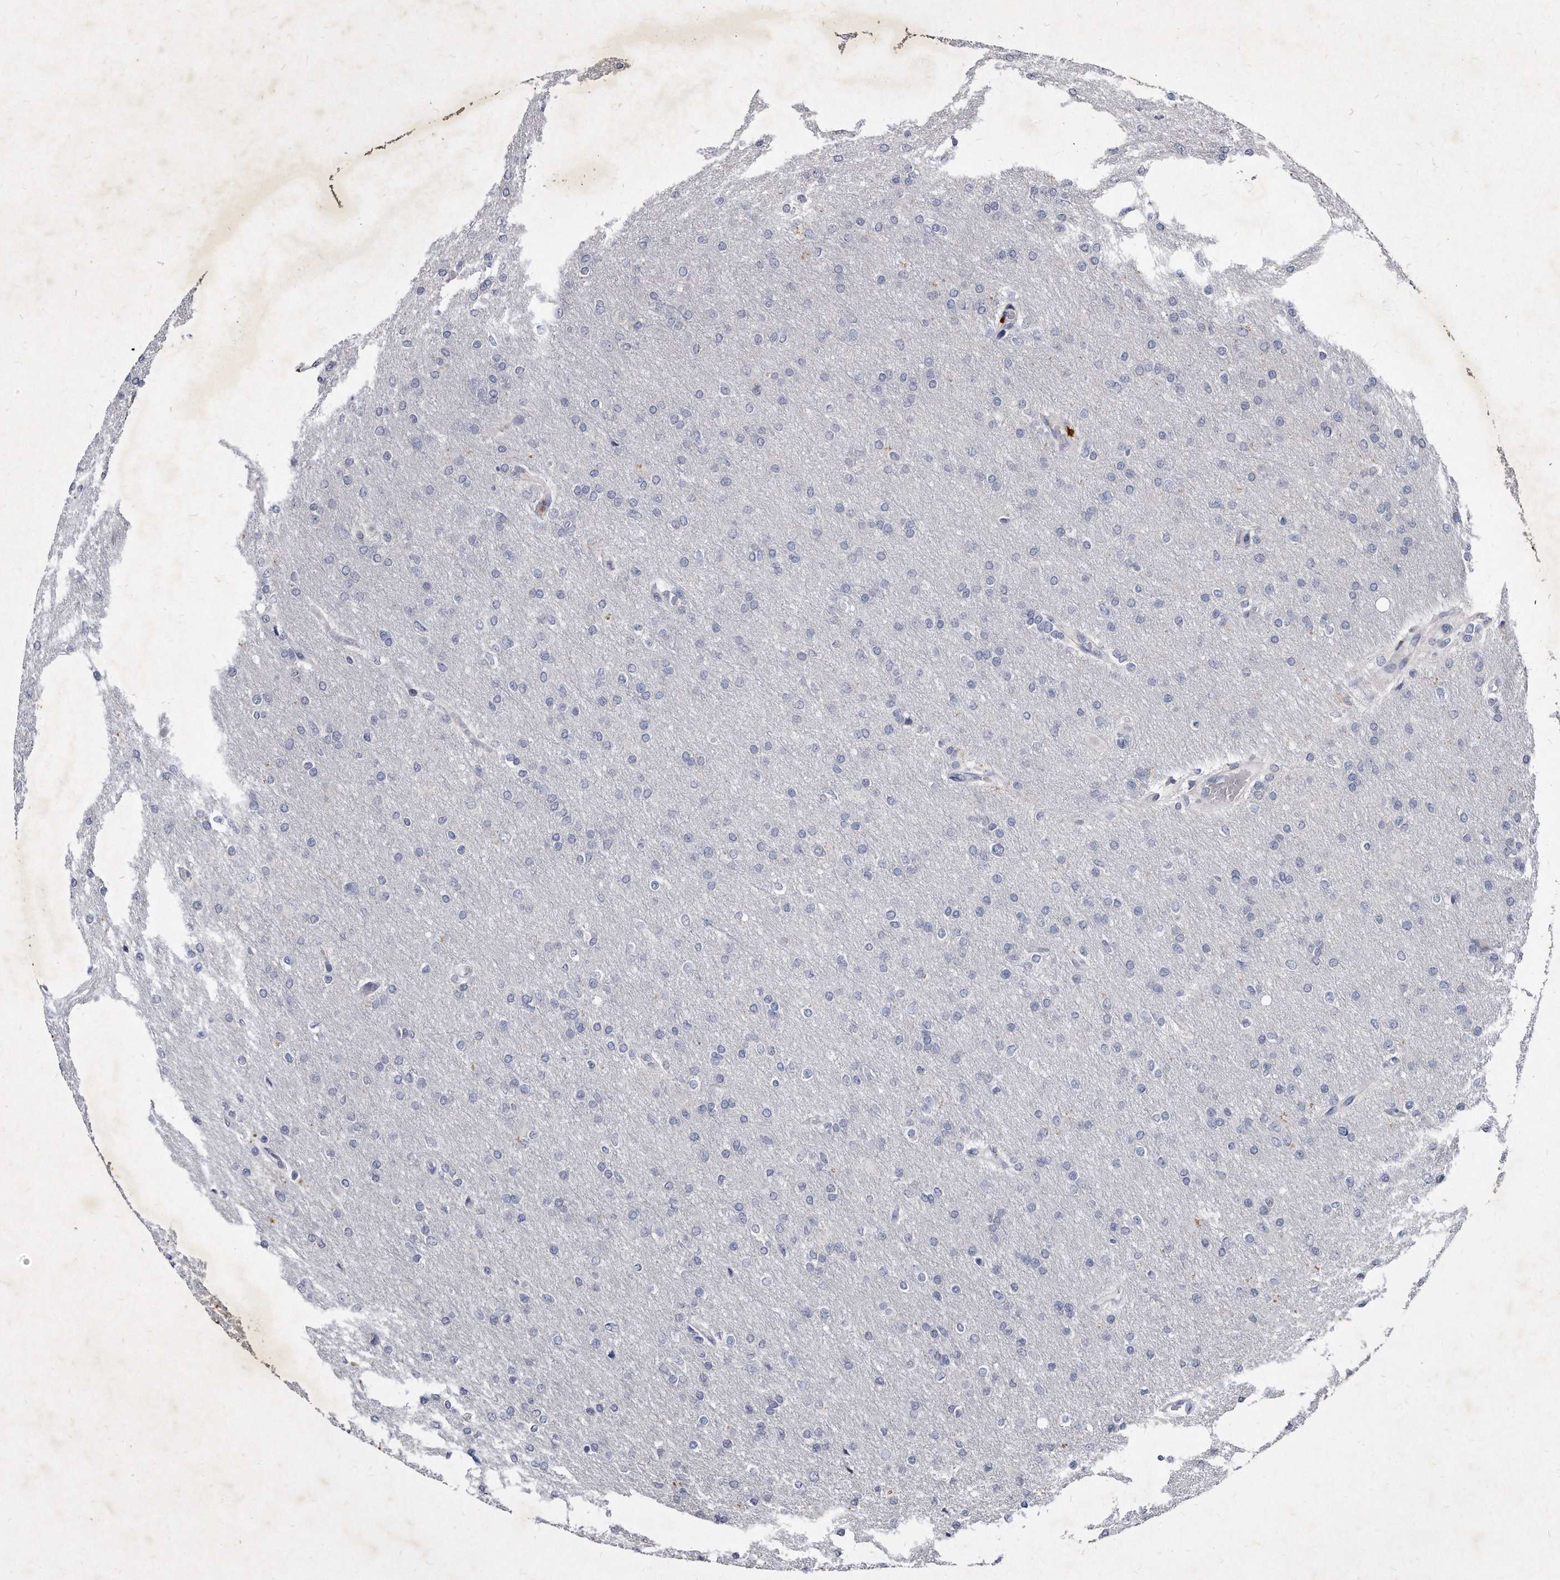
{"staining": {"intensity": "negative", "quantity": "none", "location": "none"}, "tissue": "glioma", "cell_type": "Tumor cells", "image_type": "cancer", "snomed": [{"axis": "morphology", "description": "Glioma, malignant, High grade"}, {"axis": "topography", "description": "Cerebral cortex"}], "caption": "This is an immunohistochemistry image of malignant glioma (high-grade). There is no staining in tumor cells.", "gene": "KLHDC3", "patient": {"sex": "female", "age": 36}}